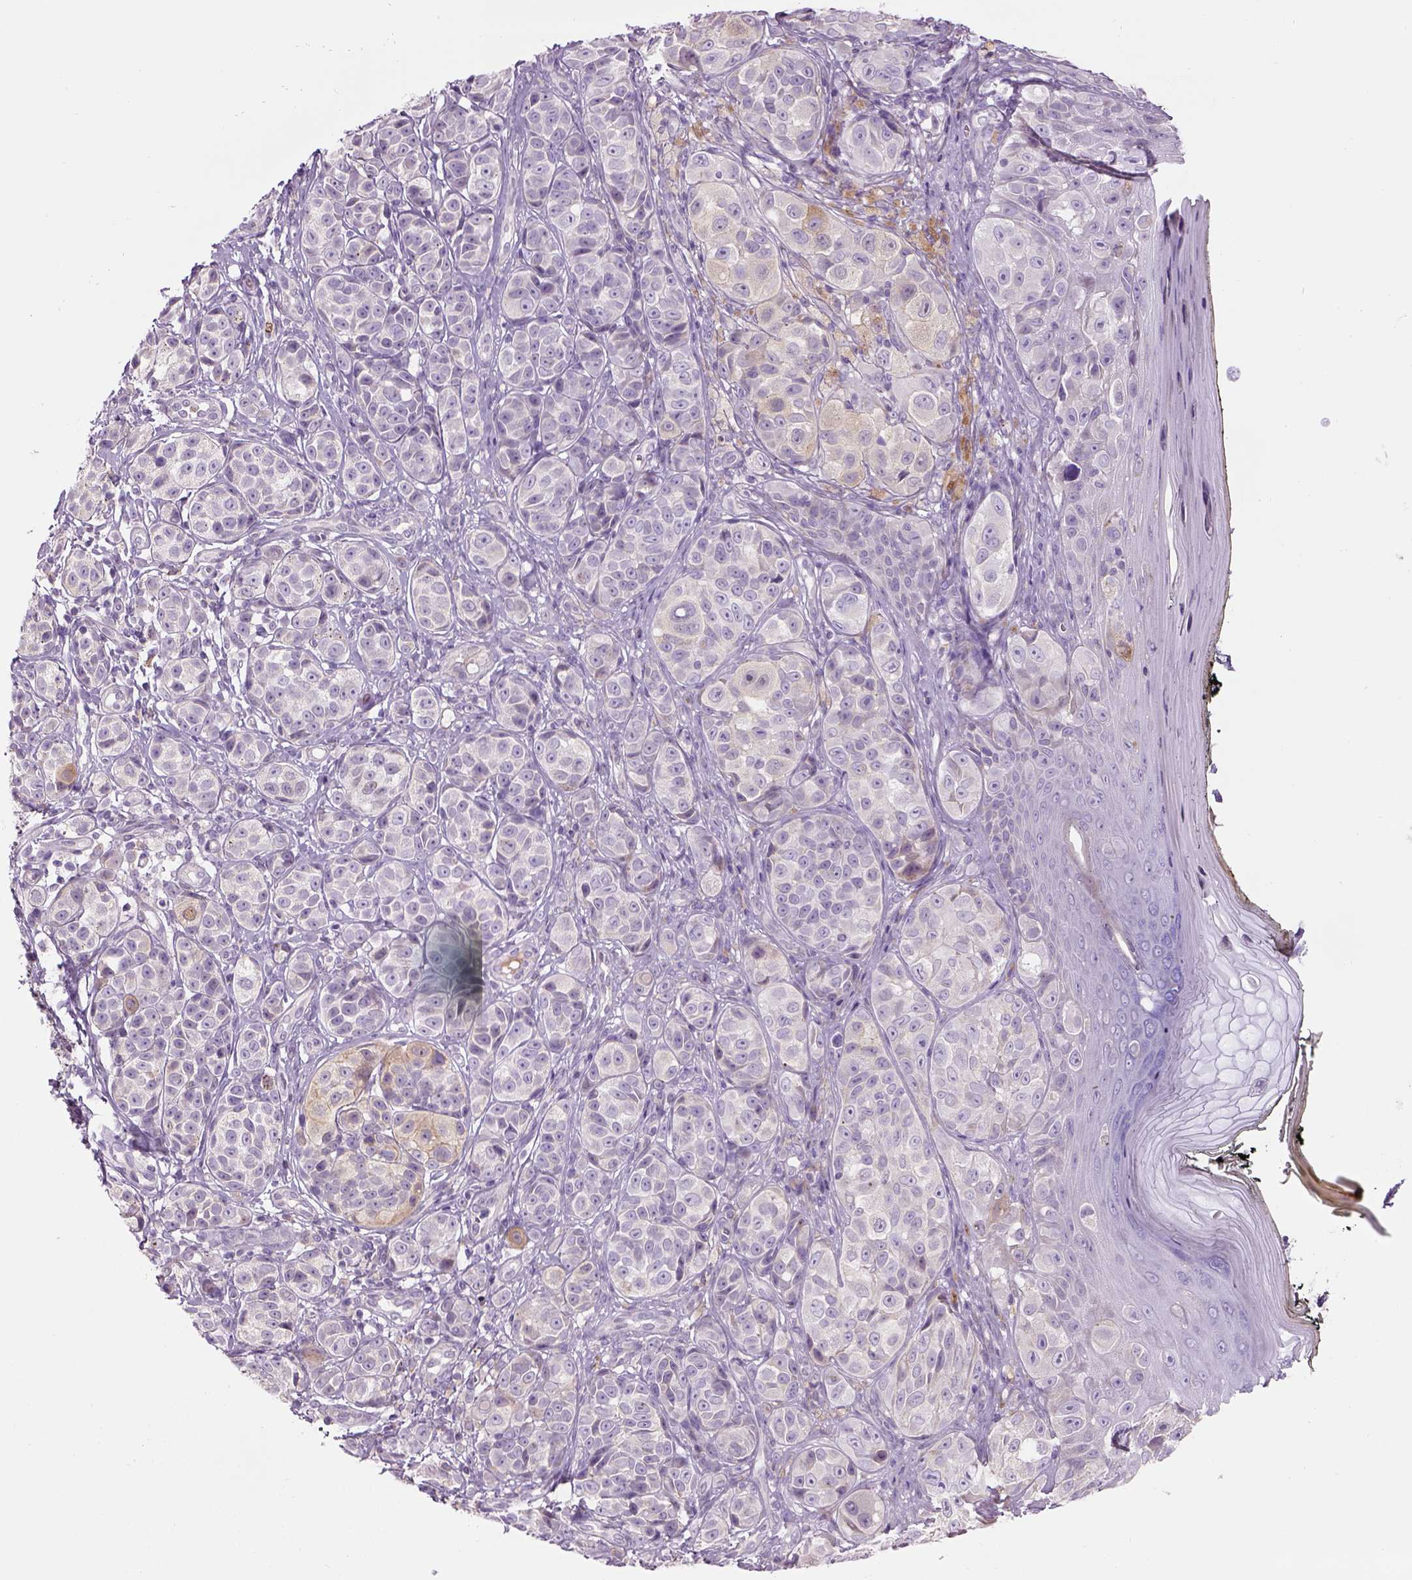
{"staining": {"intensity": "negative", "quantity": "none", "location": "none"}, "tissue": "melanoma", "cell_type": "Tumor cells", "image_type": "cancer", "snomed": [{"axis": "morphology", "description": "Malignant melanoma, NOS"}, {"axis": "topography", "description": "Skin"}], "caption": "Protein analysis of malignant melanoma exhibits no significant staining in tumor cells. (DAB (3,3'-diaminobenzidine) immunohistochemistry with hematoxylin counter stain).", "gene": "IFT52", "patient": {"sex": "male", "age": 48}}